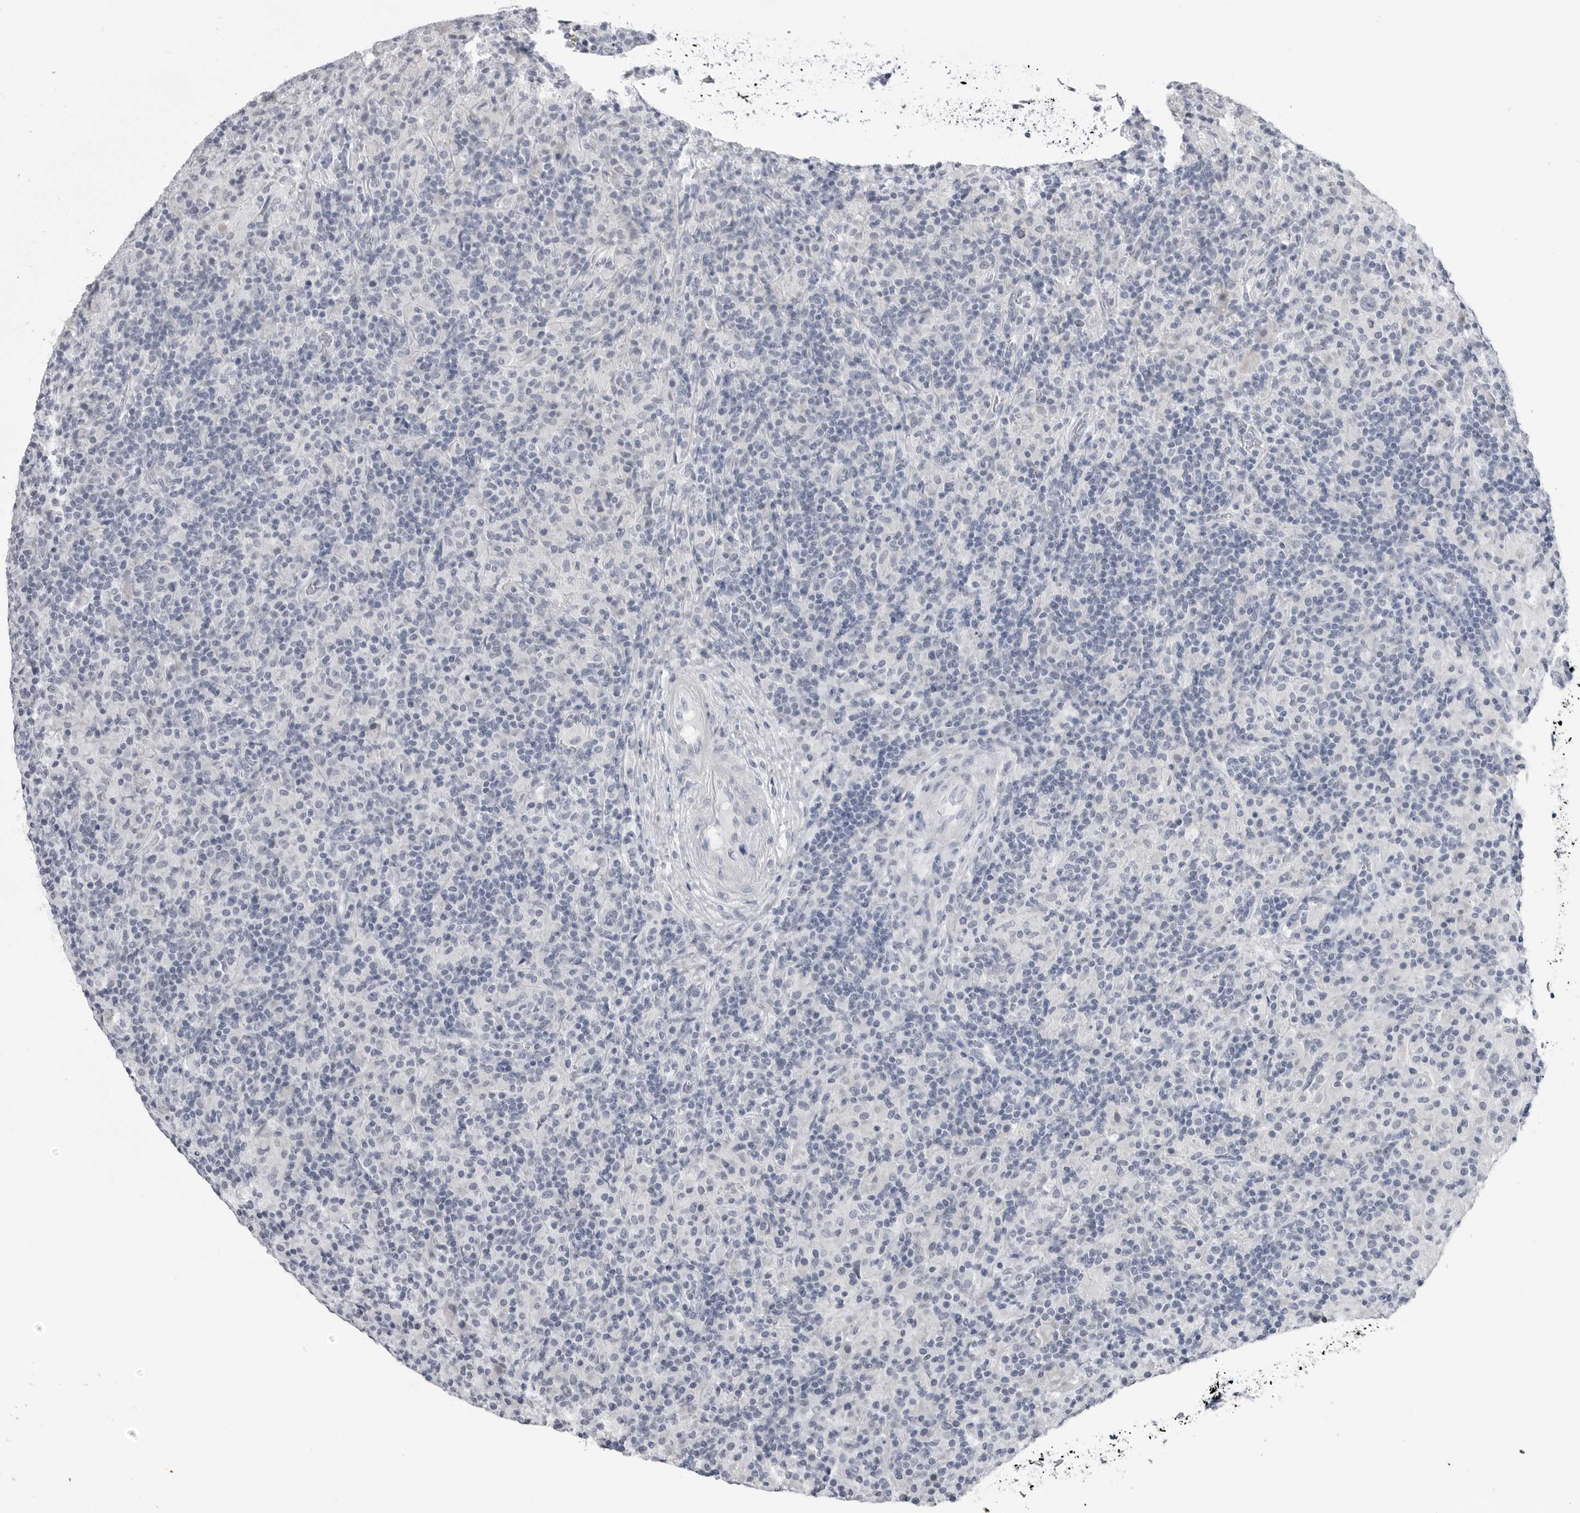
{"staining": {"intensity": "negative", "quantity": "none", "location": "none"}, "tissue": "lymphoma", "cell_type": "Tumor cells", "image_type": "cancer", "snomed": [{"axis": "morphology", "description": "Hodgkin's disease, NOS"}, {"axis": "topography", "description": "Lymph node"}], "caption": "Tumor cells are negative for brown protein staining in lymphoma.", "gene": "PGA3", "patient": {"sex": "male", "age": 70}}